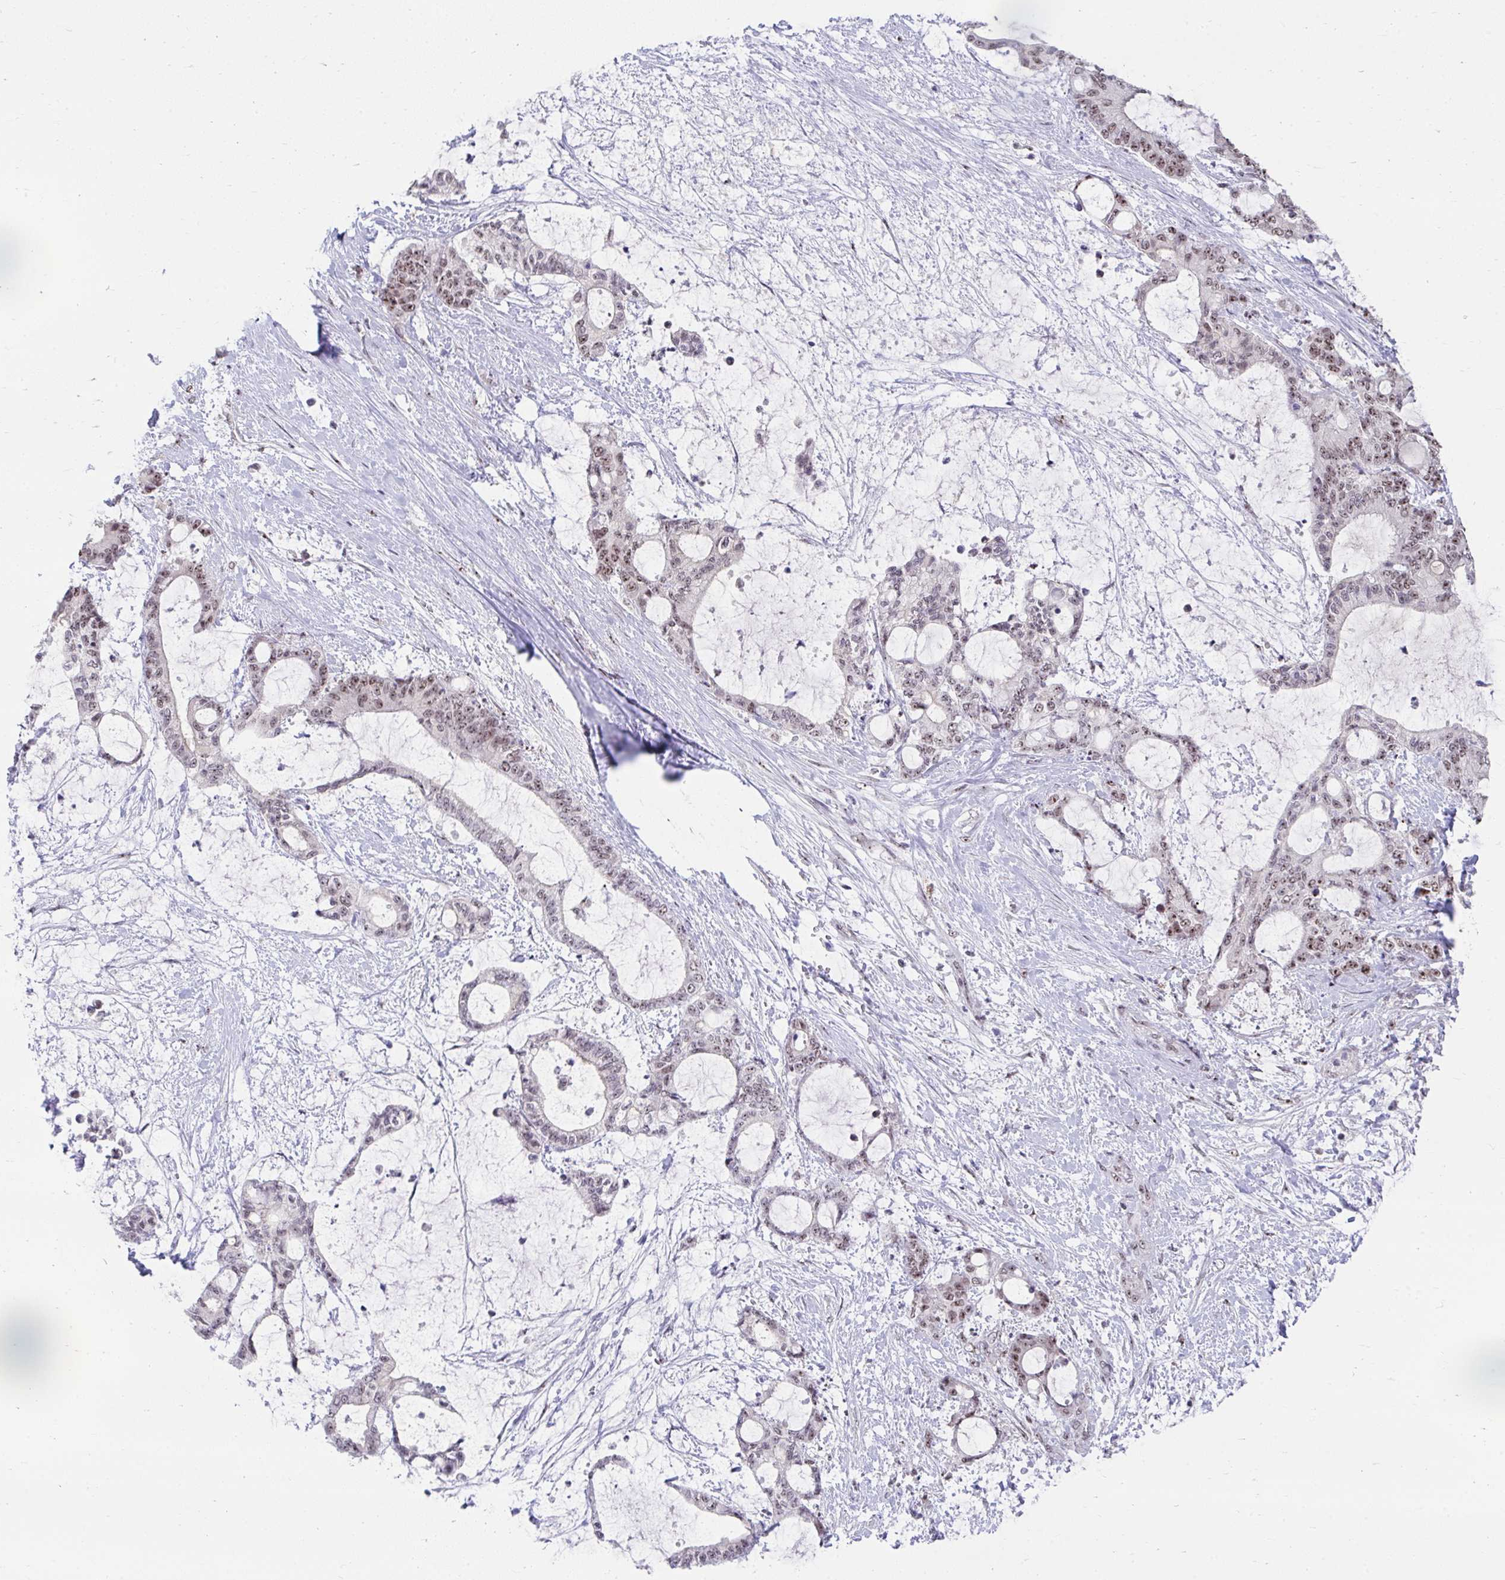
{"staining": {"intensity": "moderate", "quantity": "25%-75%", "location": "nuclear"}, "tissue": "liver cancer", "cell_type": "Tumor cells", "image_type": "cancer", "snomed": [{"axis": "morphology", "description": "Normal tissue, NOS"}, {"axis": "morphology", "description": "Cholangiocarcinoma"}, {"axis": "topography", "description": "Liver"}, {"axis": "topography", "description": "Peripheral nerve tissue"}], "caption": "IHC of human cholangiocarcinoma (liver) displays medium levels of moderate nuclear staining in about 25%-75% of tumor cells.", "gene": "HIRA", "patient": {"sex": "female", "age": 73}}